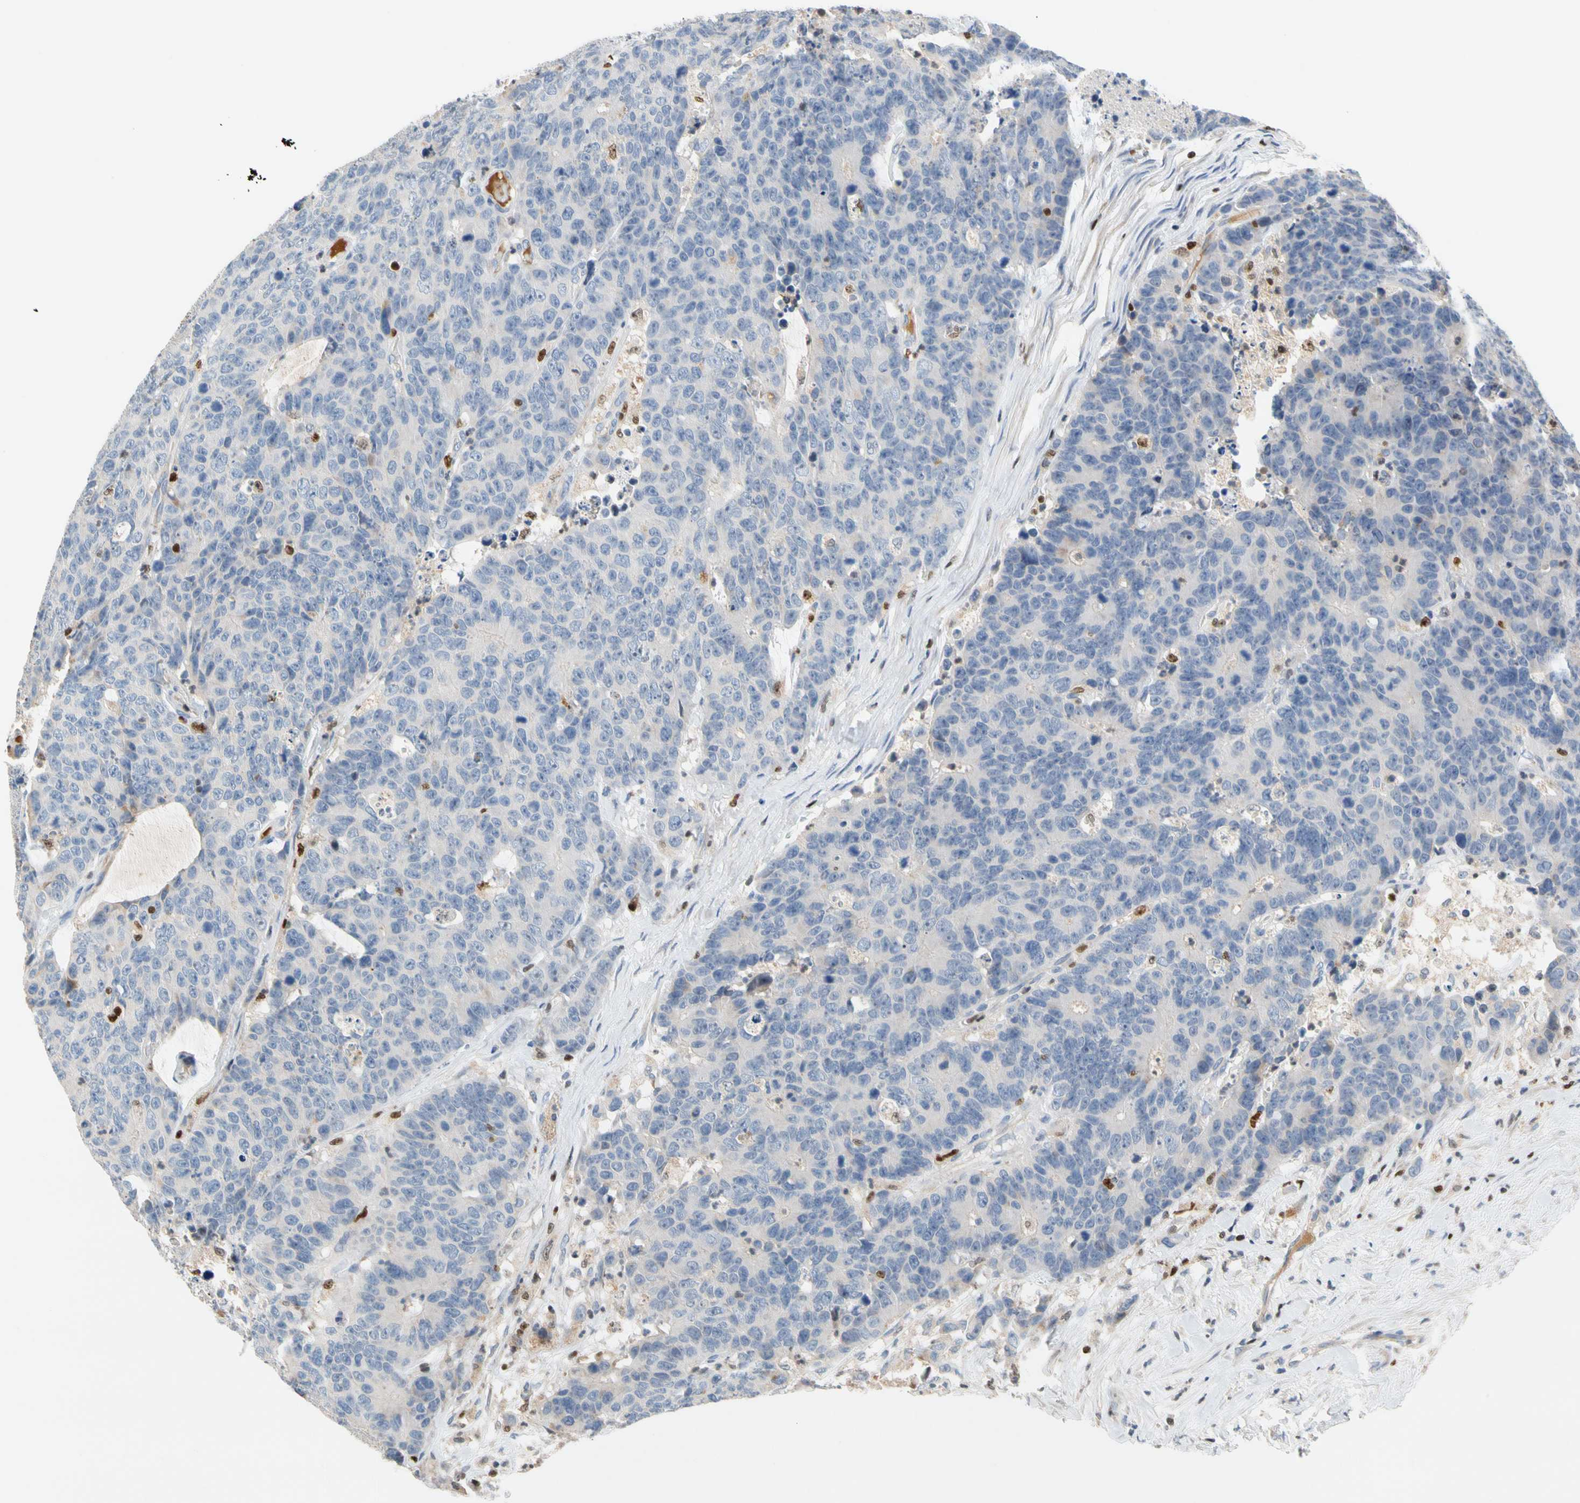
{"staining": {"intensity": "negative", "quantity": "none", "location": "none"}, "tissue": "colorectal cancer", "cell_type": "Tumor cells", "image_type": "cancer", "snomed": [{"axis": "morphology", "description": "Adenocarcinoma, NOS"}, {"axis": "topography", "description": "Colon"}], "caption": "This photomicrograph is of colorectal cancer stained with IHC to label a protein in brown with the nuclei are counter-stained blue. There is no expression in tumor cells.", "gene": "SP140", "patient": {"sex": "female", "age": 86}}